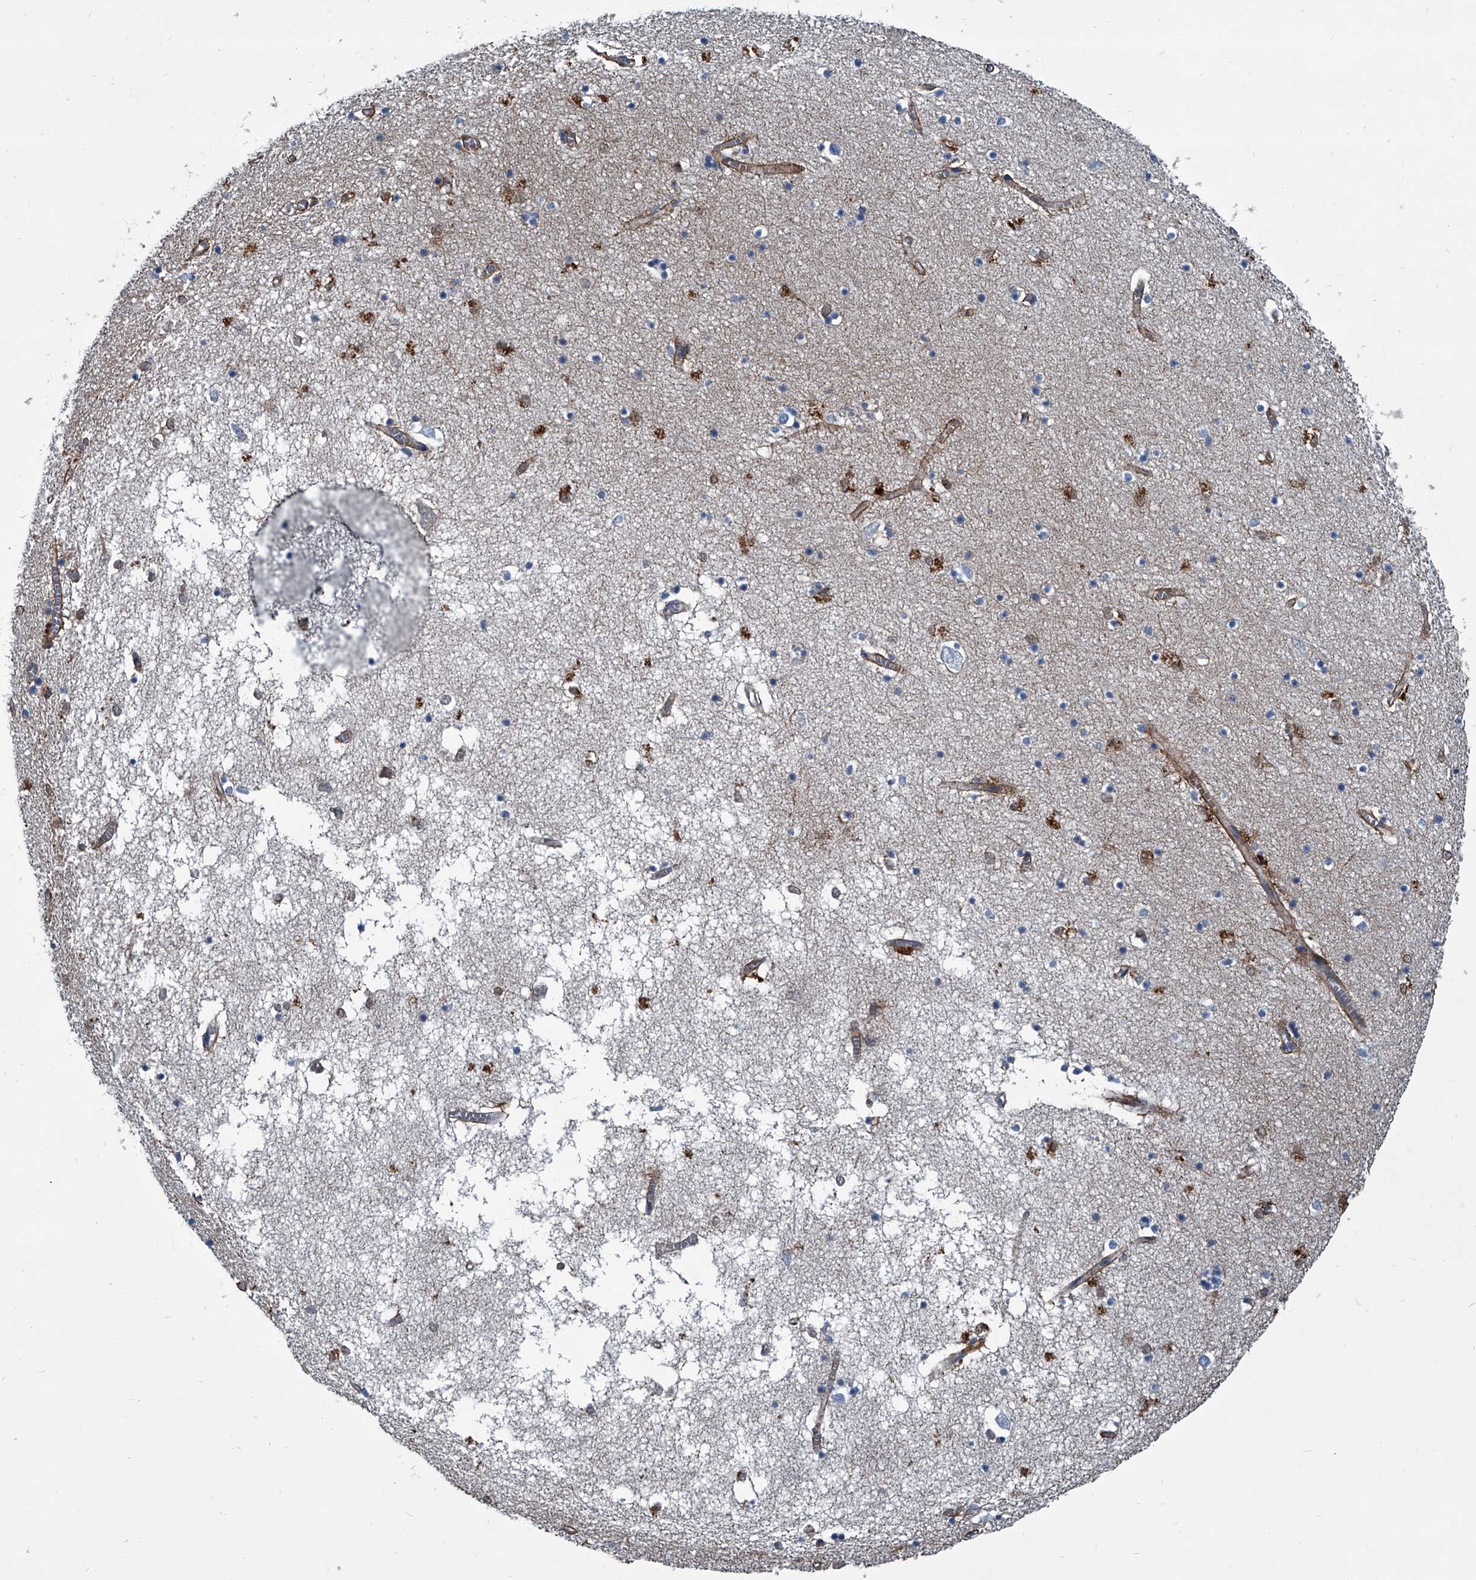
{"staining": {"intensity": "negative", "quantity": "none", "location": "none"}, "tissue": "hippocampus", "cell_type": "Glial cells", "image_type": "normal", "snomed": [{"axis": "morphology", "description": "Normal tissue, NOS"}, {"axis": "topography", "description": "Hippocampus"}], "caption": "A histopathology image of hippocampus stained for a protein demonstrates no brown staining in glial cells. (DAB immunohistochemistry (IHC), high magnification).", "gene": "PLEC", "patient": {"sex": "male", "age": 70}}